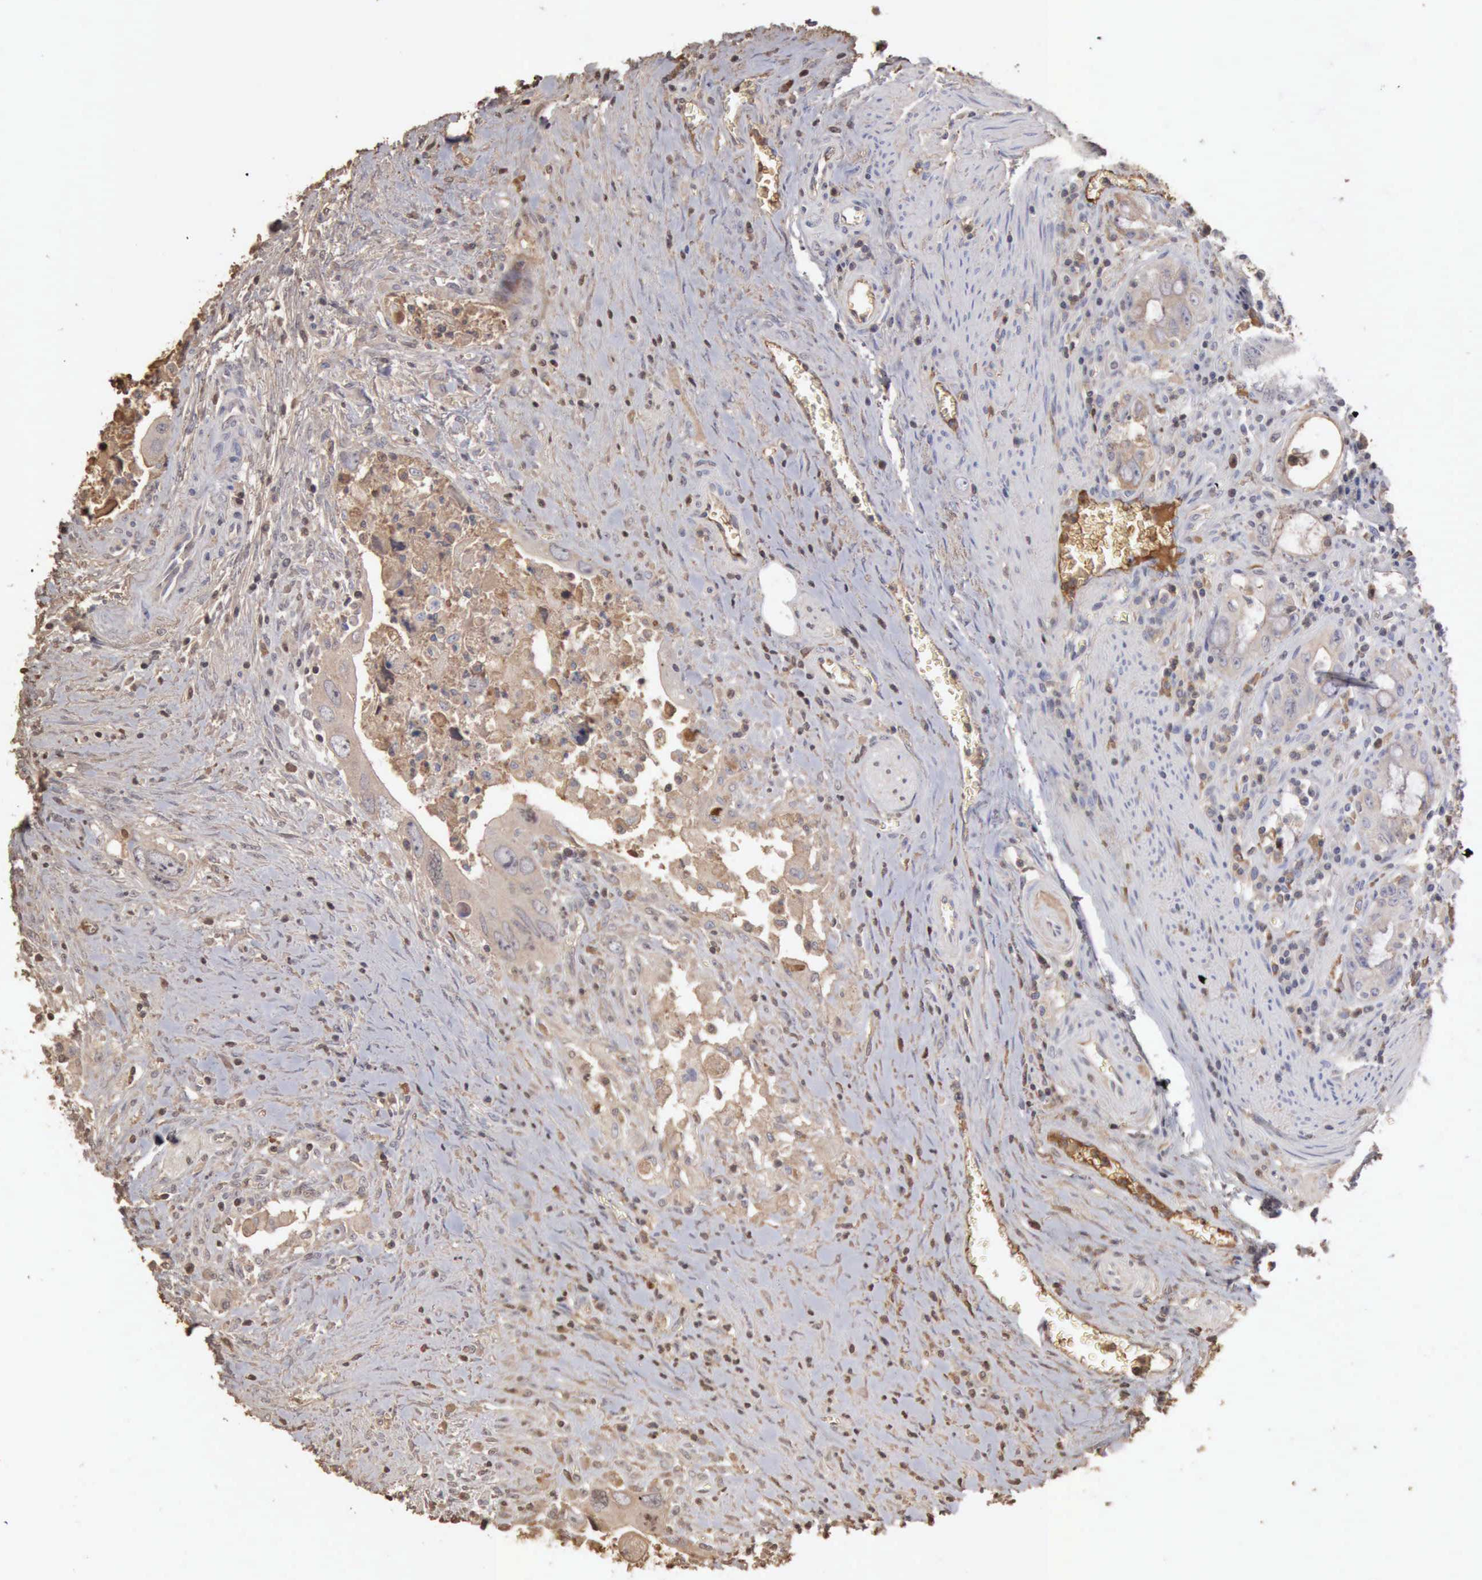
{"staining": {"intensity": "negative", "quantity": "none", "location": "none"}, "tissue": "colorectal cancer", "cell_type": "Tumor cells", "image_type": "cancer", "snomed": [{"axis": "morphology", "description": "Adenocarcinoma, NOS"}, {"axis": "topography", "description": "Rectum"}], "caption": "The image exhibits no staining of tumor cells in adenocarcinoma (colorectal).", "gene": "SERPINA1", "patient": {"sex": "male", "age": 70}}